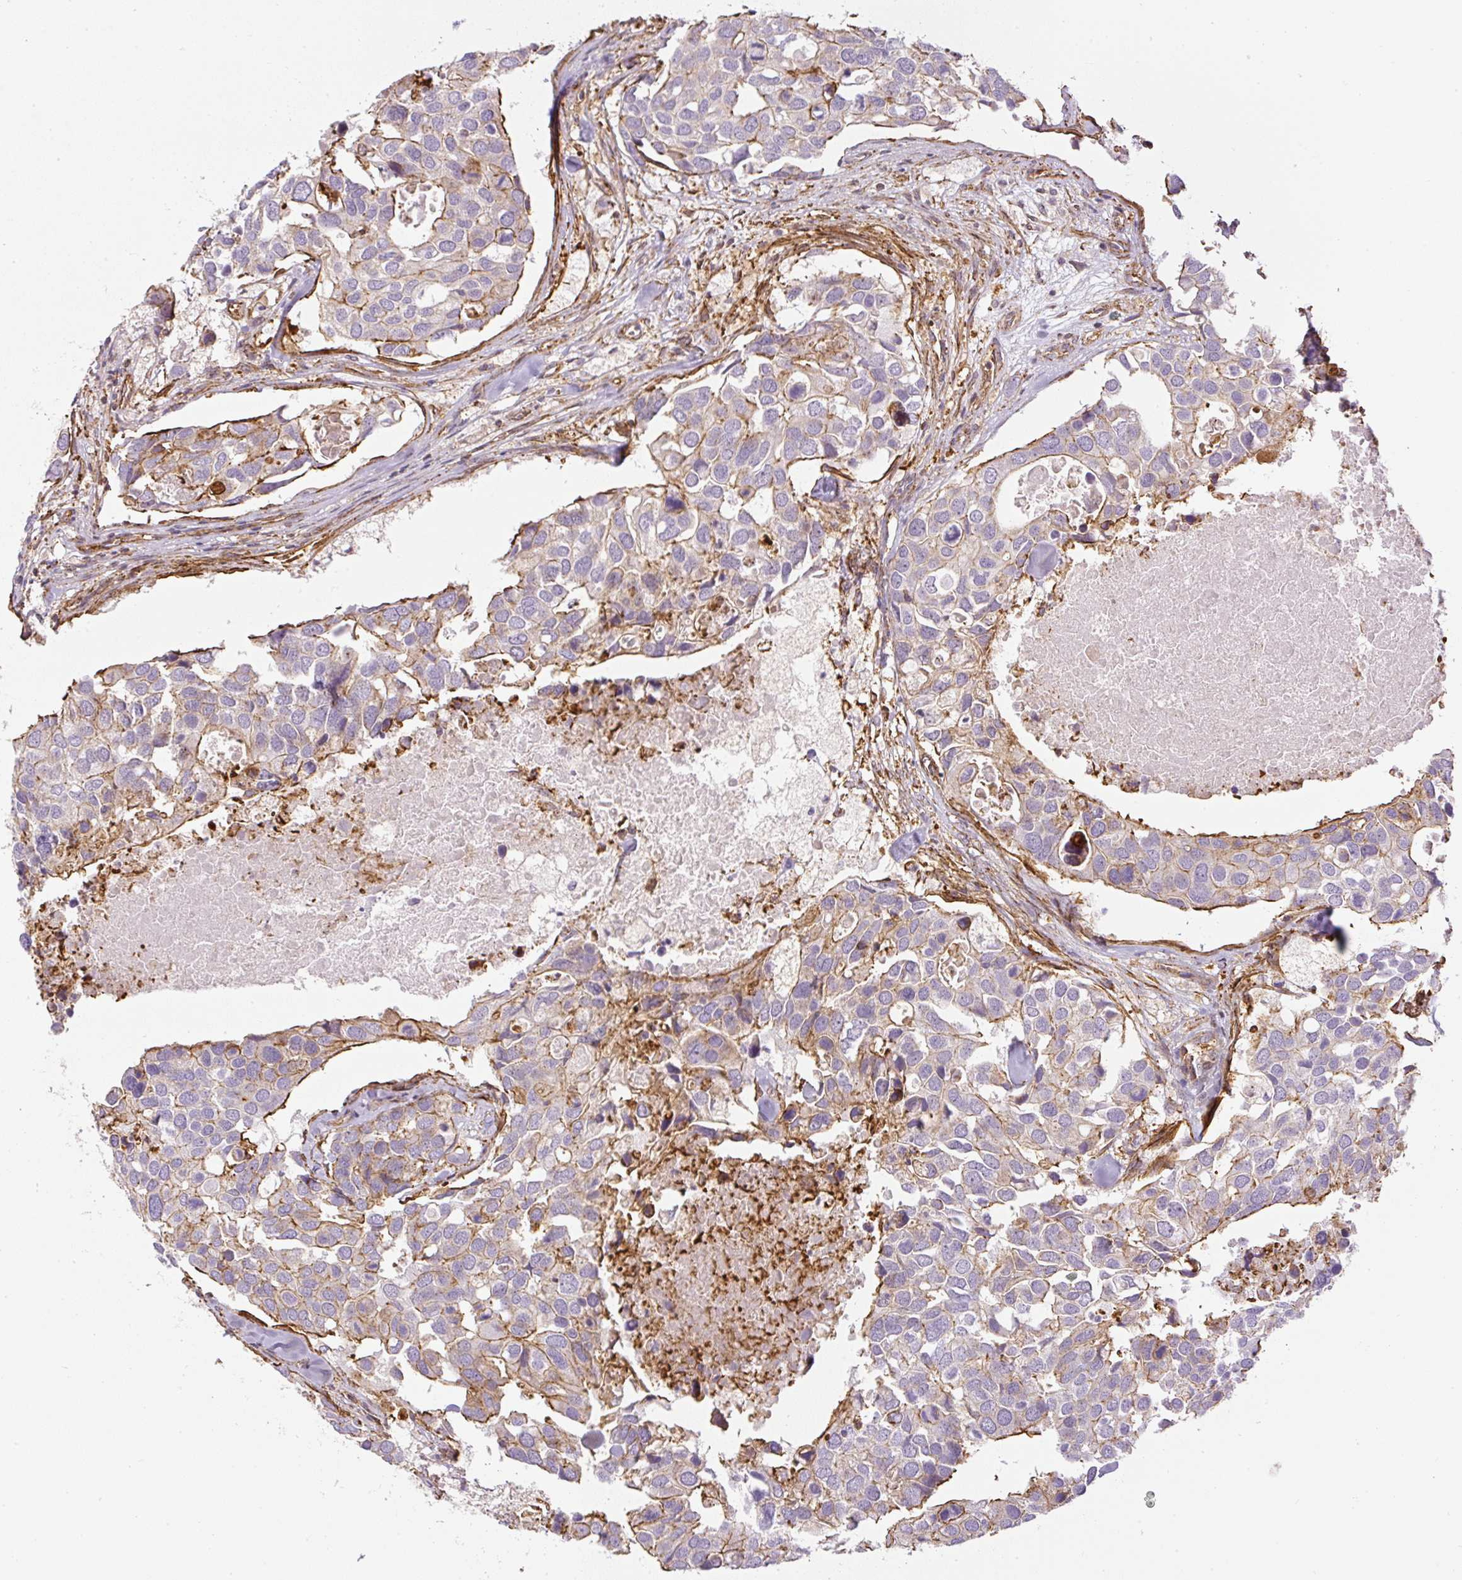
{"staining": {"intensity": "weak", "quantity": "<25%", "location": "cytoplasmic/membranous"}, "tissue": "breast cancer", "cell_type": "Tumor cells", "image_type": "cancer", "snomed": [{"axis": "morphology", "description": "Duct carcinoma"}, {"axis": "topography", "description": "Breast"}], "caption": "Immunohistochemical staining of human breast cancer exhibits no significant staining in tumor cells.", "gene": "MYL12A", "patient": {"sex": "female", "age": 83}}